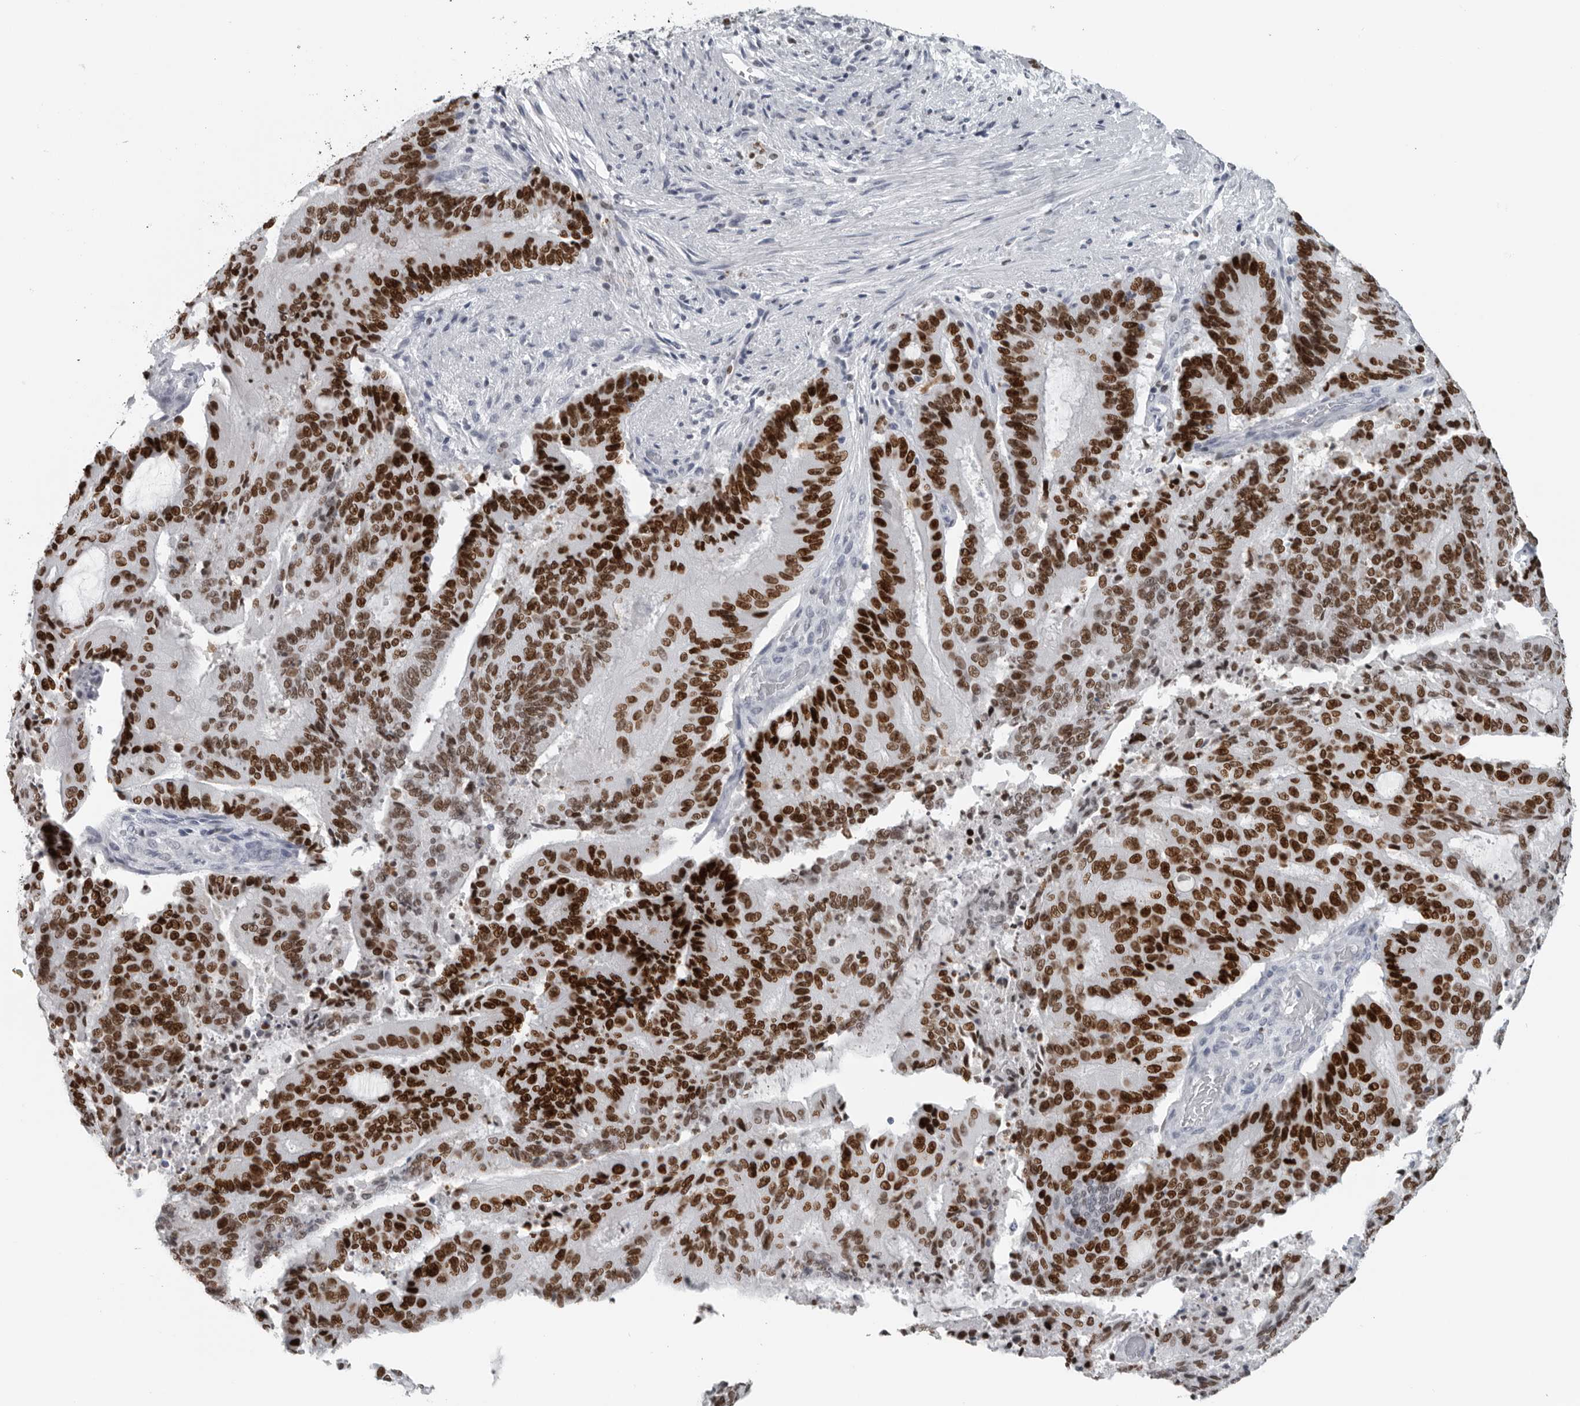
{"staining": {"intensity": "strong", "quantity": ">75%", "location": "nuclear"}, "tissue": "liver cancer", "cell_type": "Tumor cells", "image_type": "cancer", "snomed": [{"axis": "morphology", "description": "Normal tissue, NOS"}, {"axis": "morphology", "description": "Cholangiocarcinoma"}, {"axis": "topography", "description": "Liver"}, {"axis": "topography", "description": "Peripheral nerve tissue"}], "caption": "An image of human liver cancer stained for a protein exhibits strong nuclear brown staining in tumor cells.", "gene": "SATB2", "patient": {"sex": "female", "age": 73}}